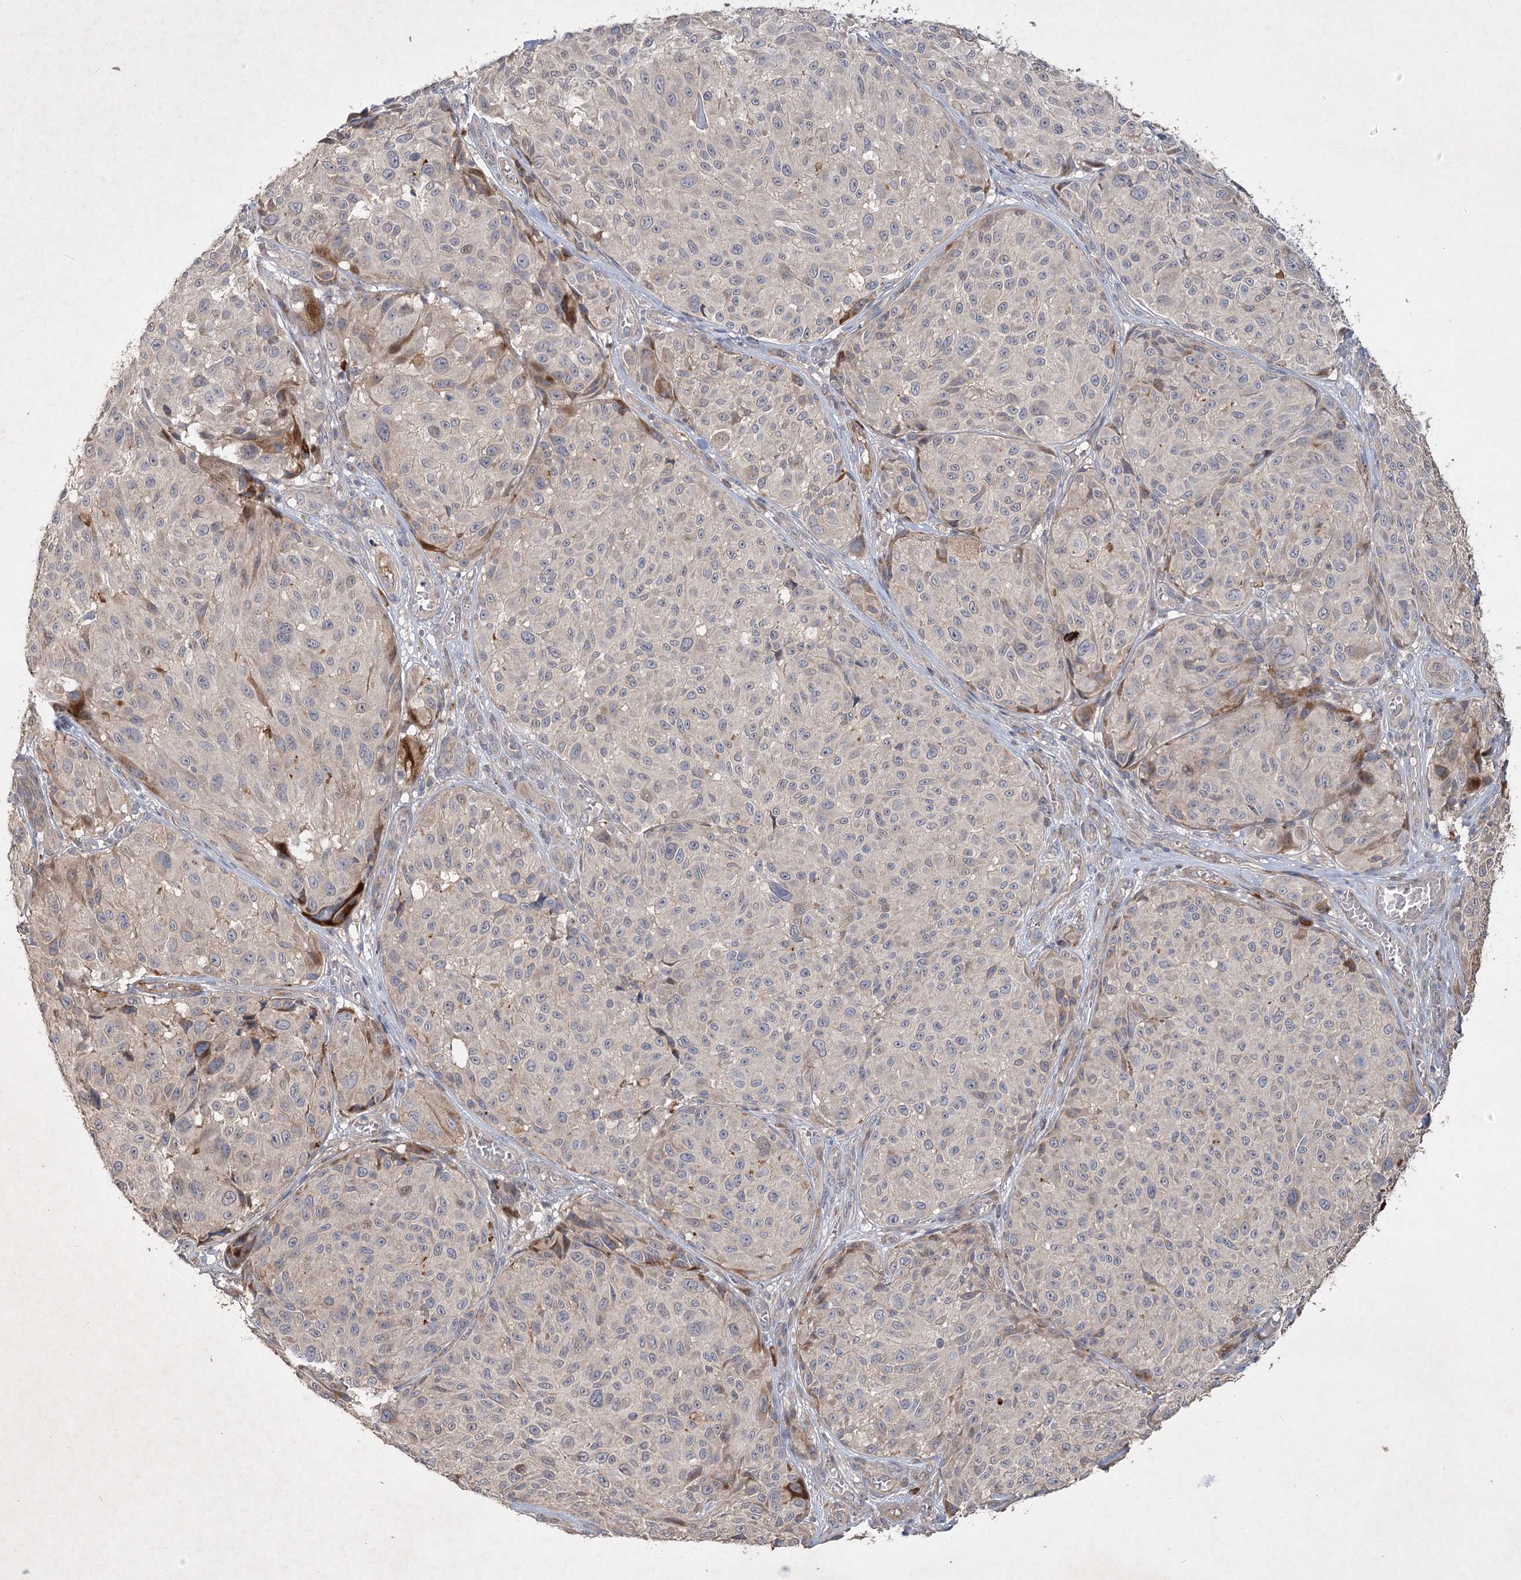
{"staining": {"intensity": "negative", "quantity": "none", "location": "none"}, "tissue": "melanoma", "cell_type": "Tumor cells", "image_type": "cancer", "snomed": [{"axis": "morphology", "description": "Malignant melanoma, NOS"}, {"axis": "topography", "description": "Skin"}], "caption": "Immunohistochemical staining of human melanoma reveals no significant positivity in tumor cells.", "gene": "IRAK1BP1", "patient": {"sex": "male", "age": 83}}